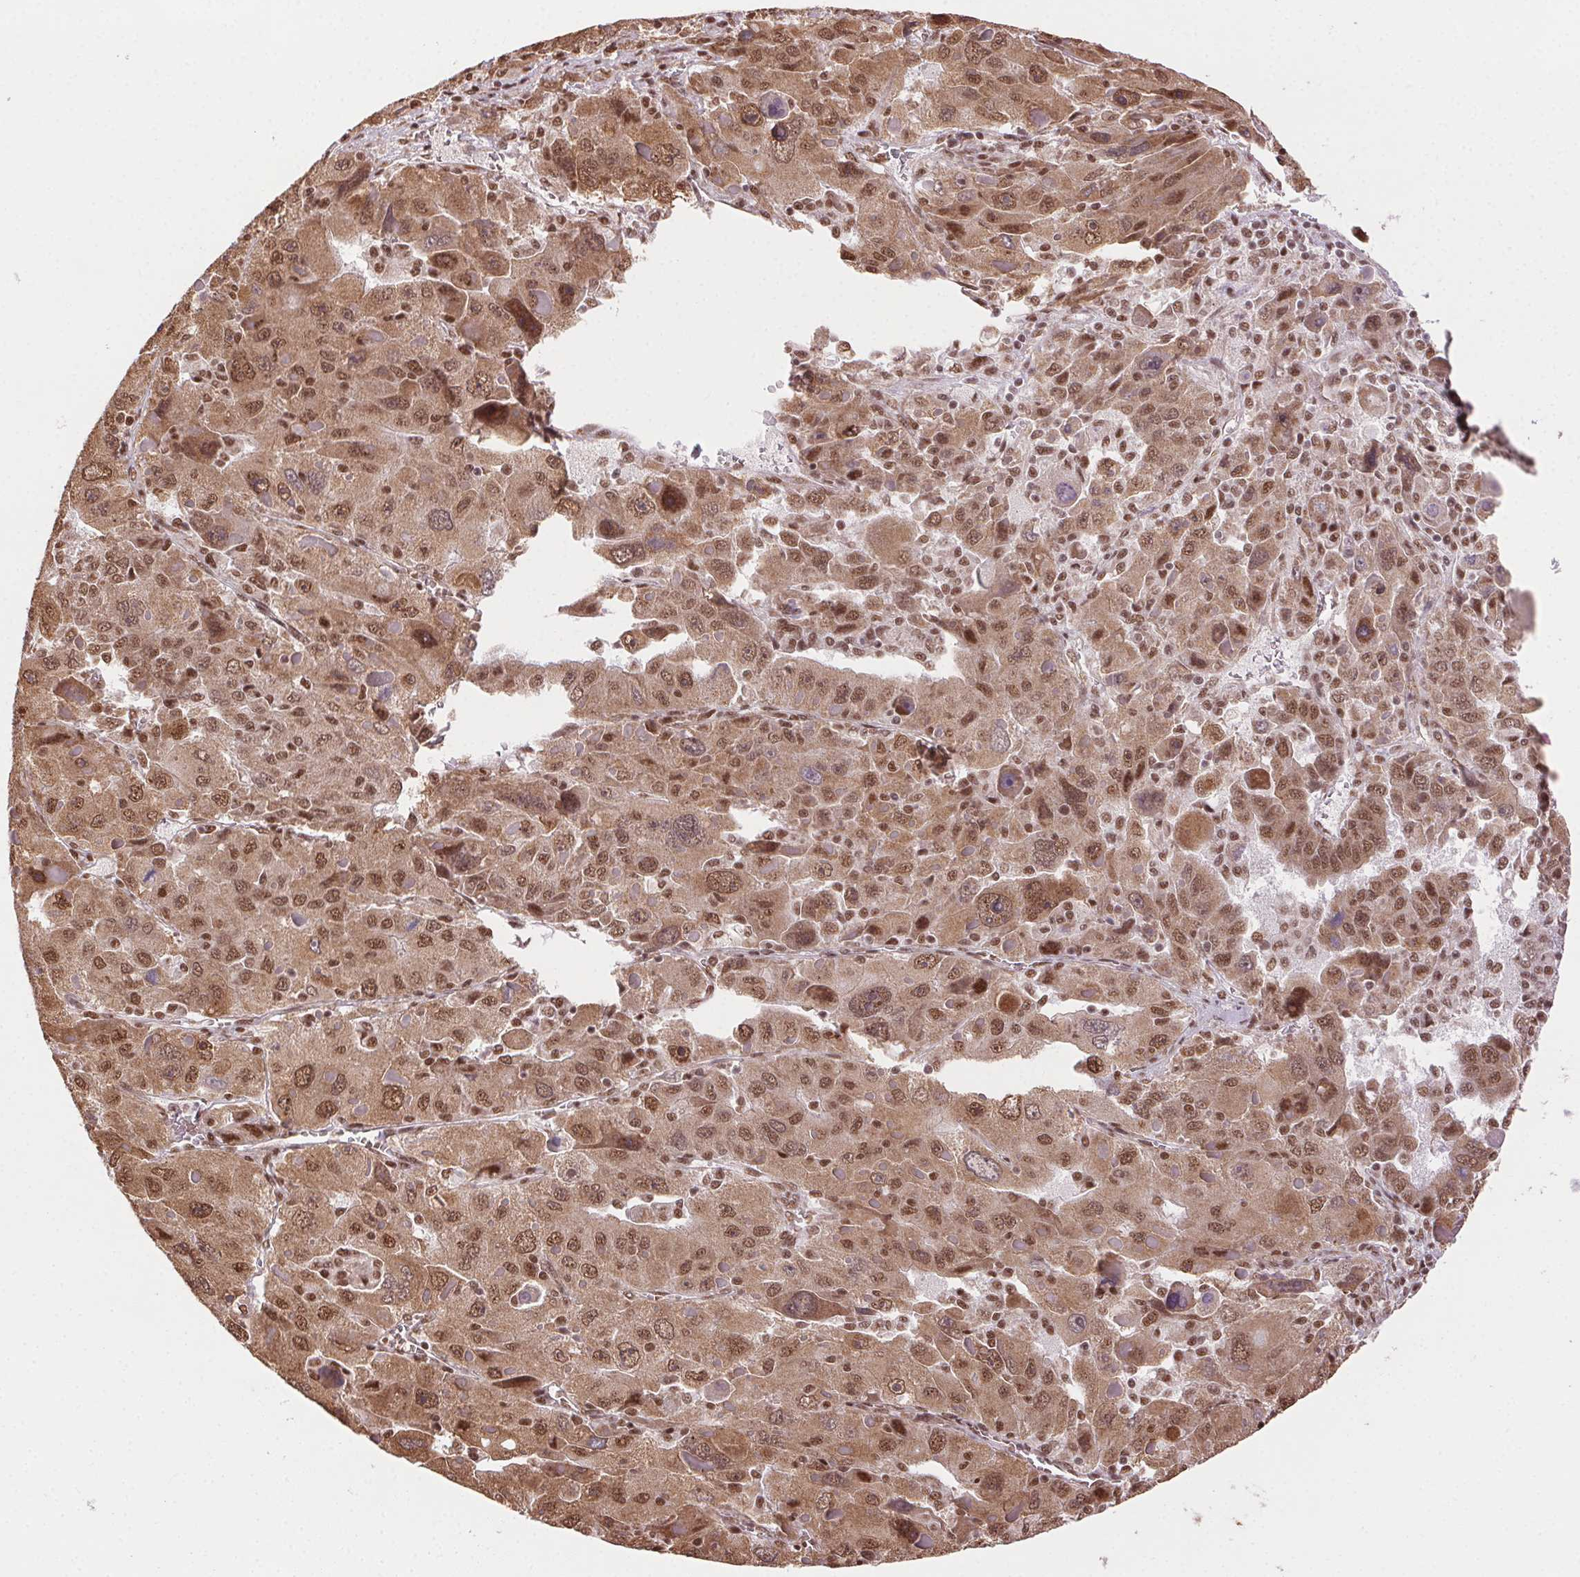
{"staining": {"intensity": "moderate", "quantity": ">75%", "location": "cytoplasmic/membranous,nuclear"}, "tissue": "liver cancer", "cell_type": "Tumor cells", "image_type": "cancer", "snomed": [{"axis": "morphology", "description": "Carcinoma, Hepatocellular, NOS"}, {"axis": "topography", "description": "Liver"}], "caption": "Protein expression analysis of human hepatocellular carcinoma (liver) reveals moderate cytoplasmic/membranous and nuclear positivity in approximately >75% of tumor cells. The staining was performed using DAB, with brown indicating positive protein expression. Nuclei are stained blue with hematoxylin.", "gene": "TREML4", "patient": {"sex": "female", "age": 41}}